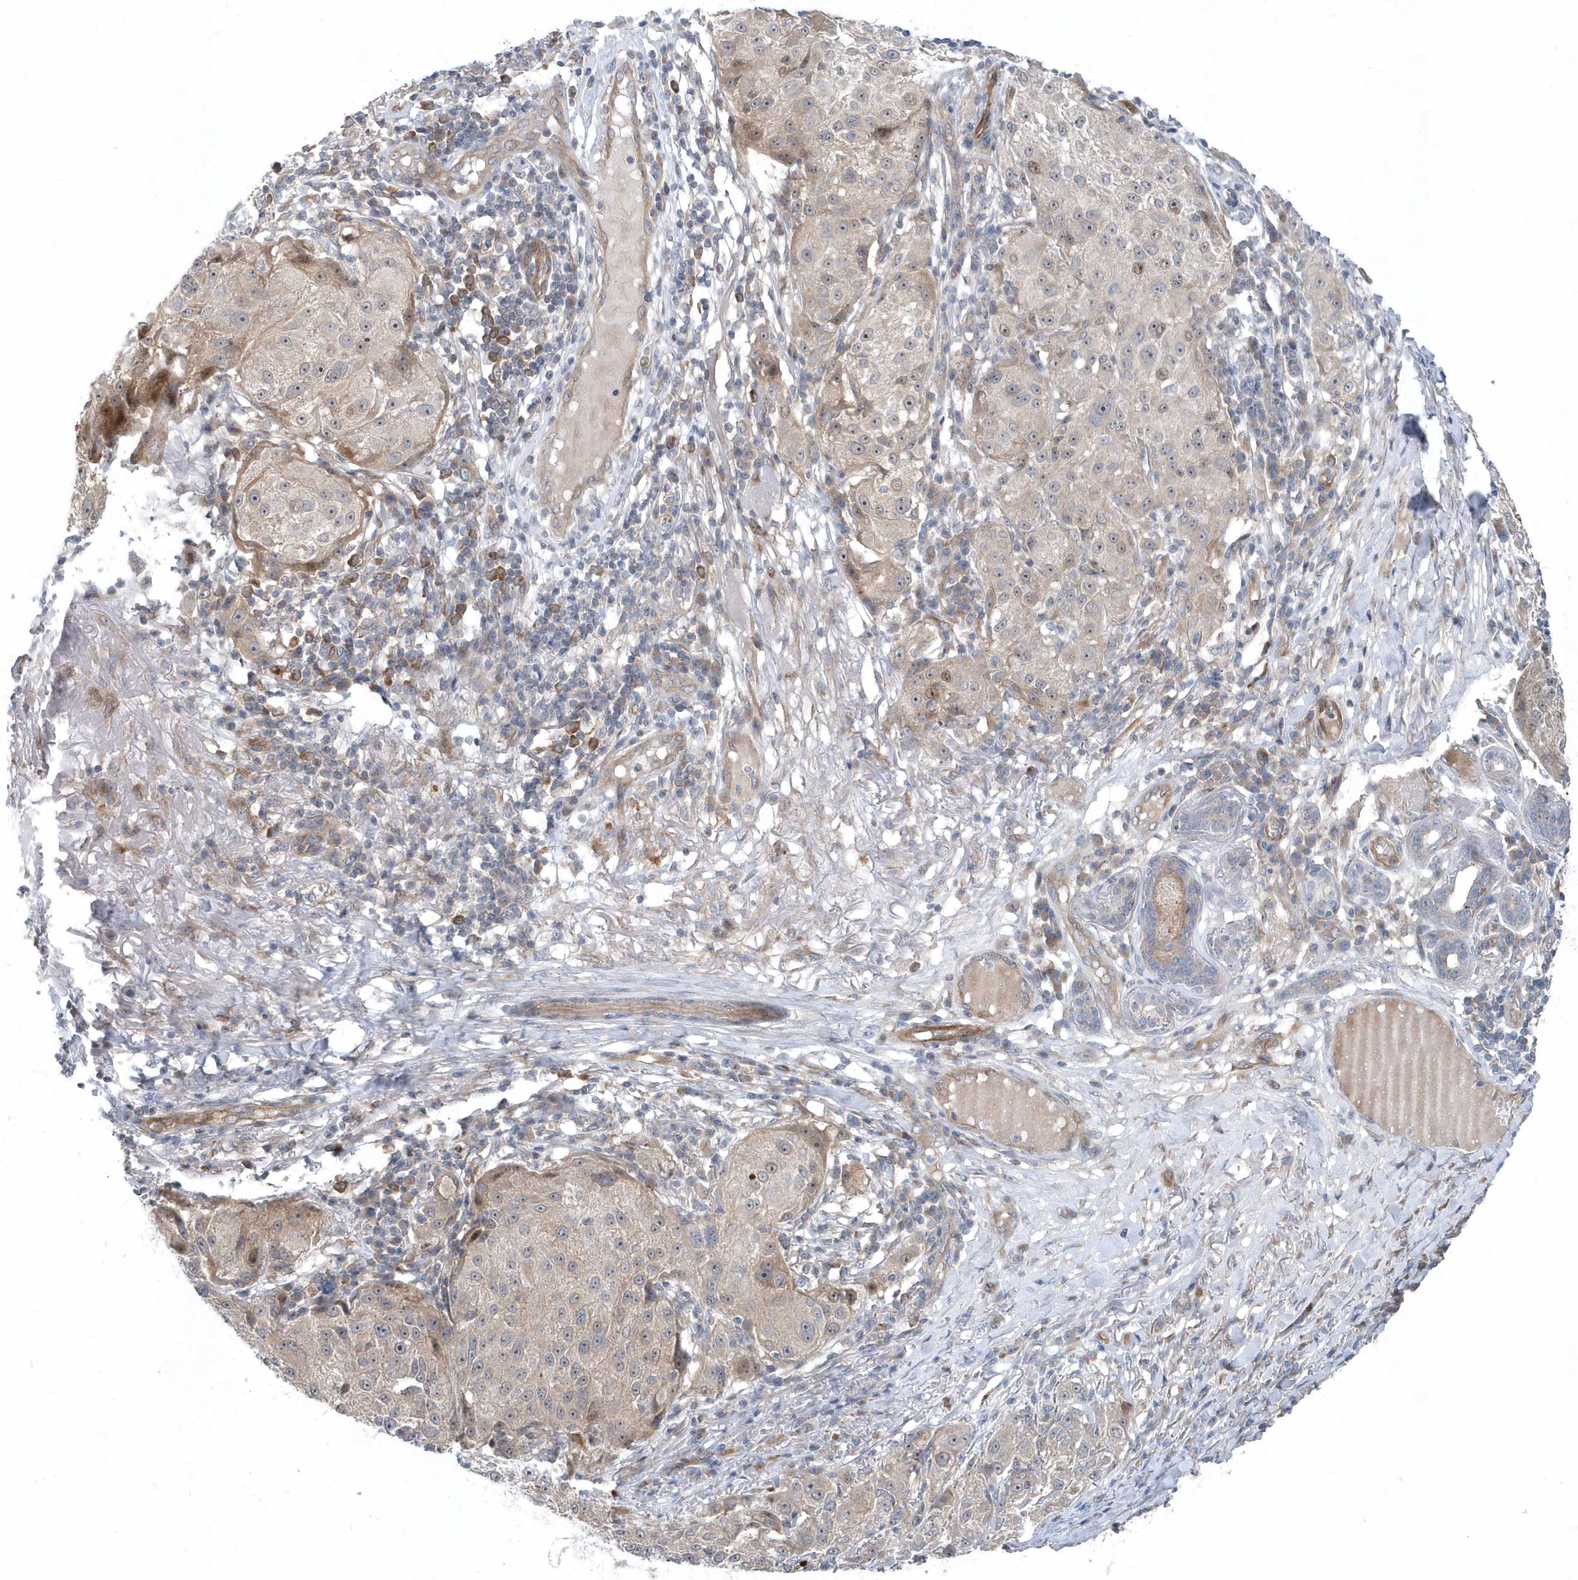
{"staining": {"intensity": "weak", "quantity": "<25%", "location": "cytoplasmic/membranous,nuclear"}, "tissue": "melanoma", "cell_type": "Tumor cells", "image_type": "cancer", "snomed": [{"axis": "morphology", "description": "Necrosis, NOS"}, {"axis": "morphology", "description": "Malignant melanoma, NOS"}, {"axis": "topography", "description": "Skin"}], "caption": "Human malignant melanoma stained for a protein using IHC demonstrates no staining in tumor cells.", "gene": "MCC", "patient": {"sex": "female", "age": 87}}